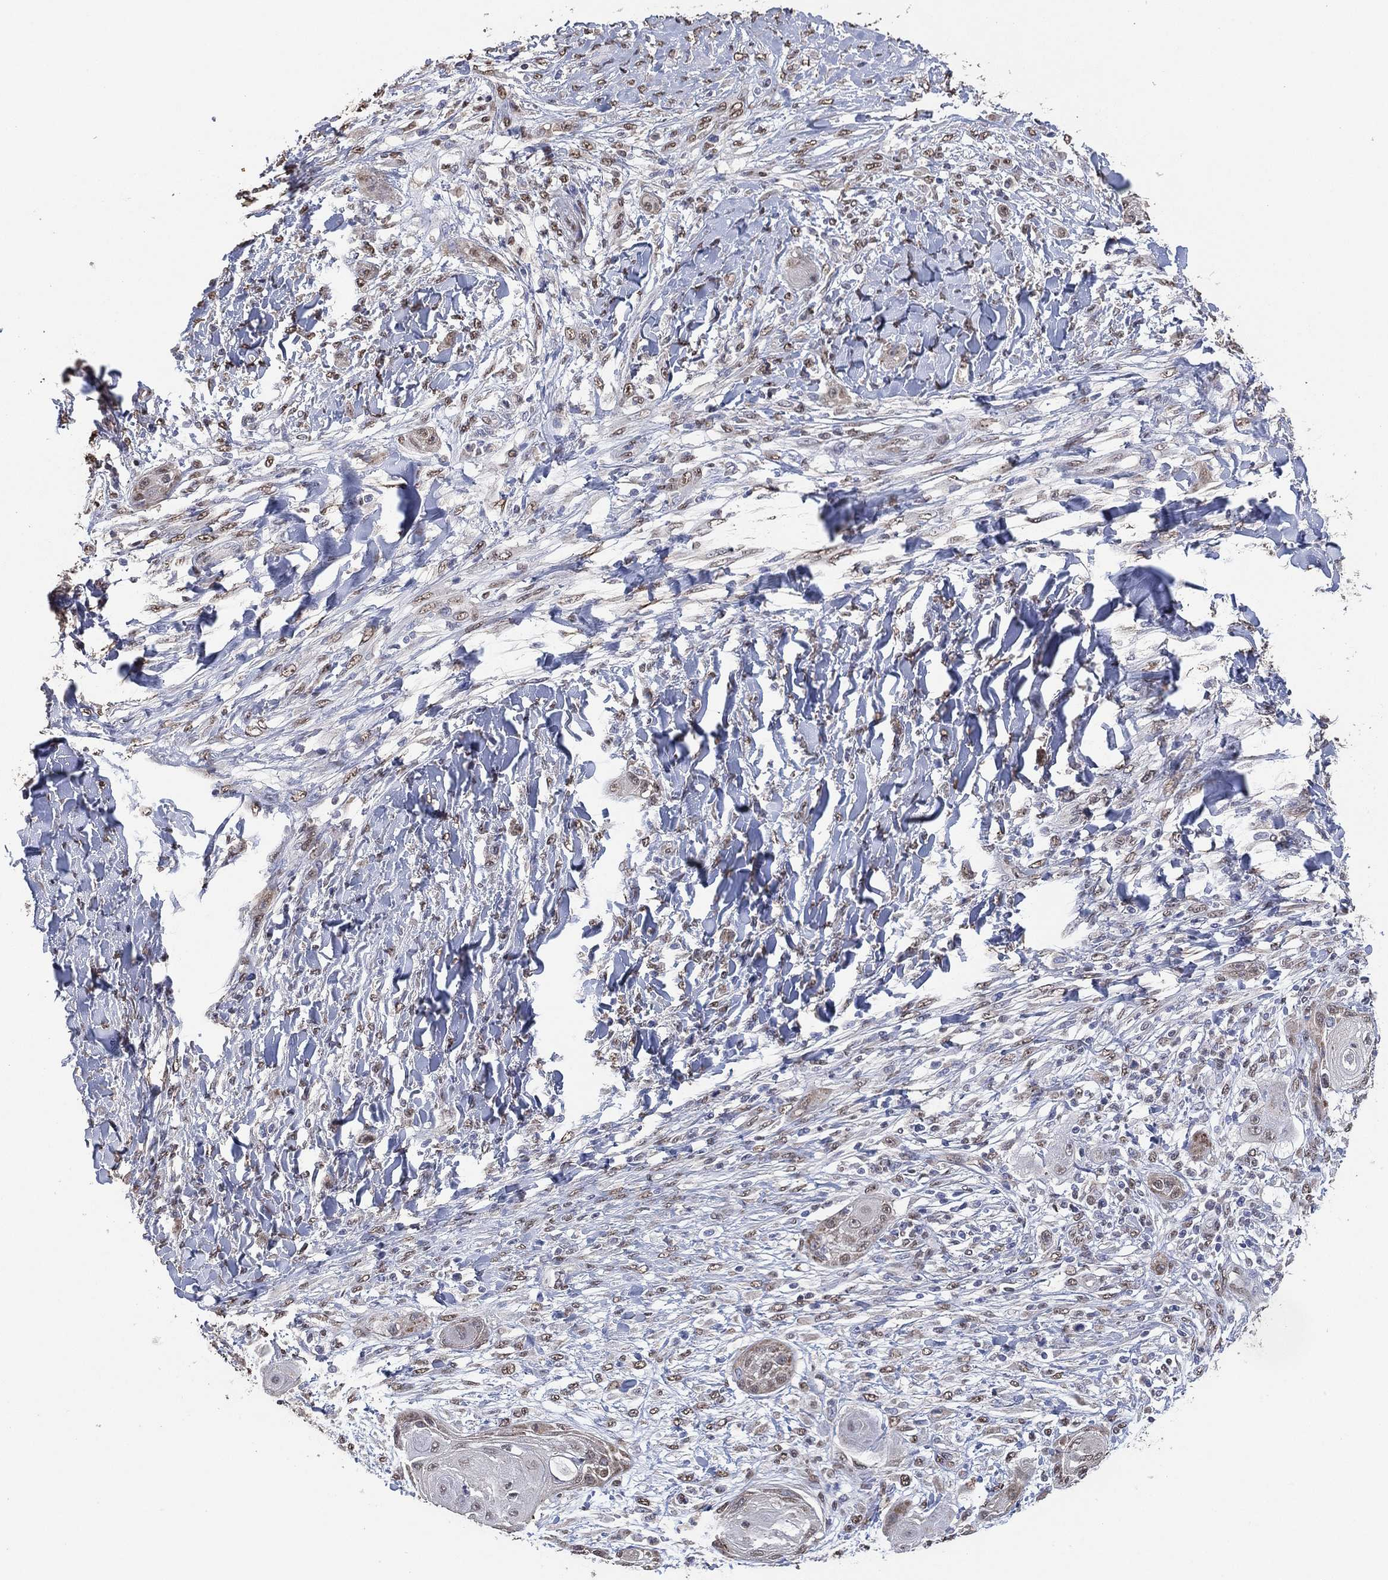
{"staining": {"intensity": "negative", "quantity": "none", "location": "none"}, "tissue": "skin cancer", "cell_type": "Tumor cells", "image_type": "cancer", "snomed": [{"axis": "morphology", "description": "Squamous cell carcinoma, NOS"}, {"axis": "topography", "description": "Skin"}], "caption": "This is an immunohistochemistry image of human skin cancer. There is no positivity in tumor cells.", "gene": "ALDH7A1", "patient": {"sex": "male", "age": 62}}